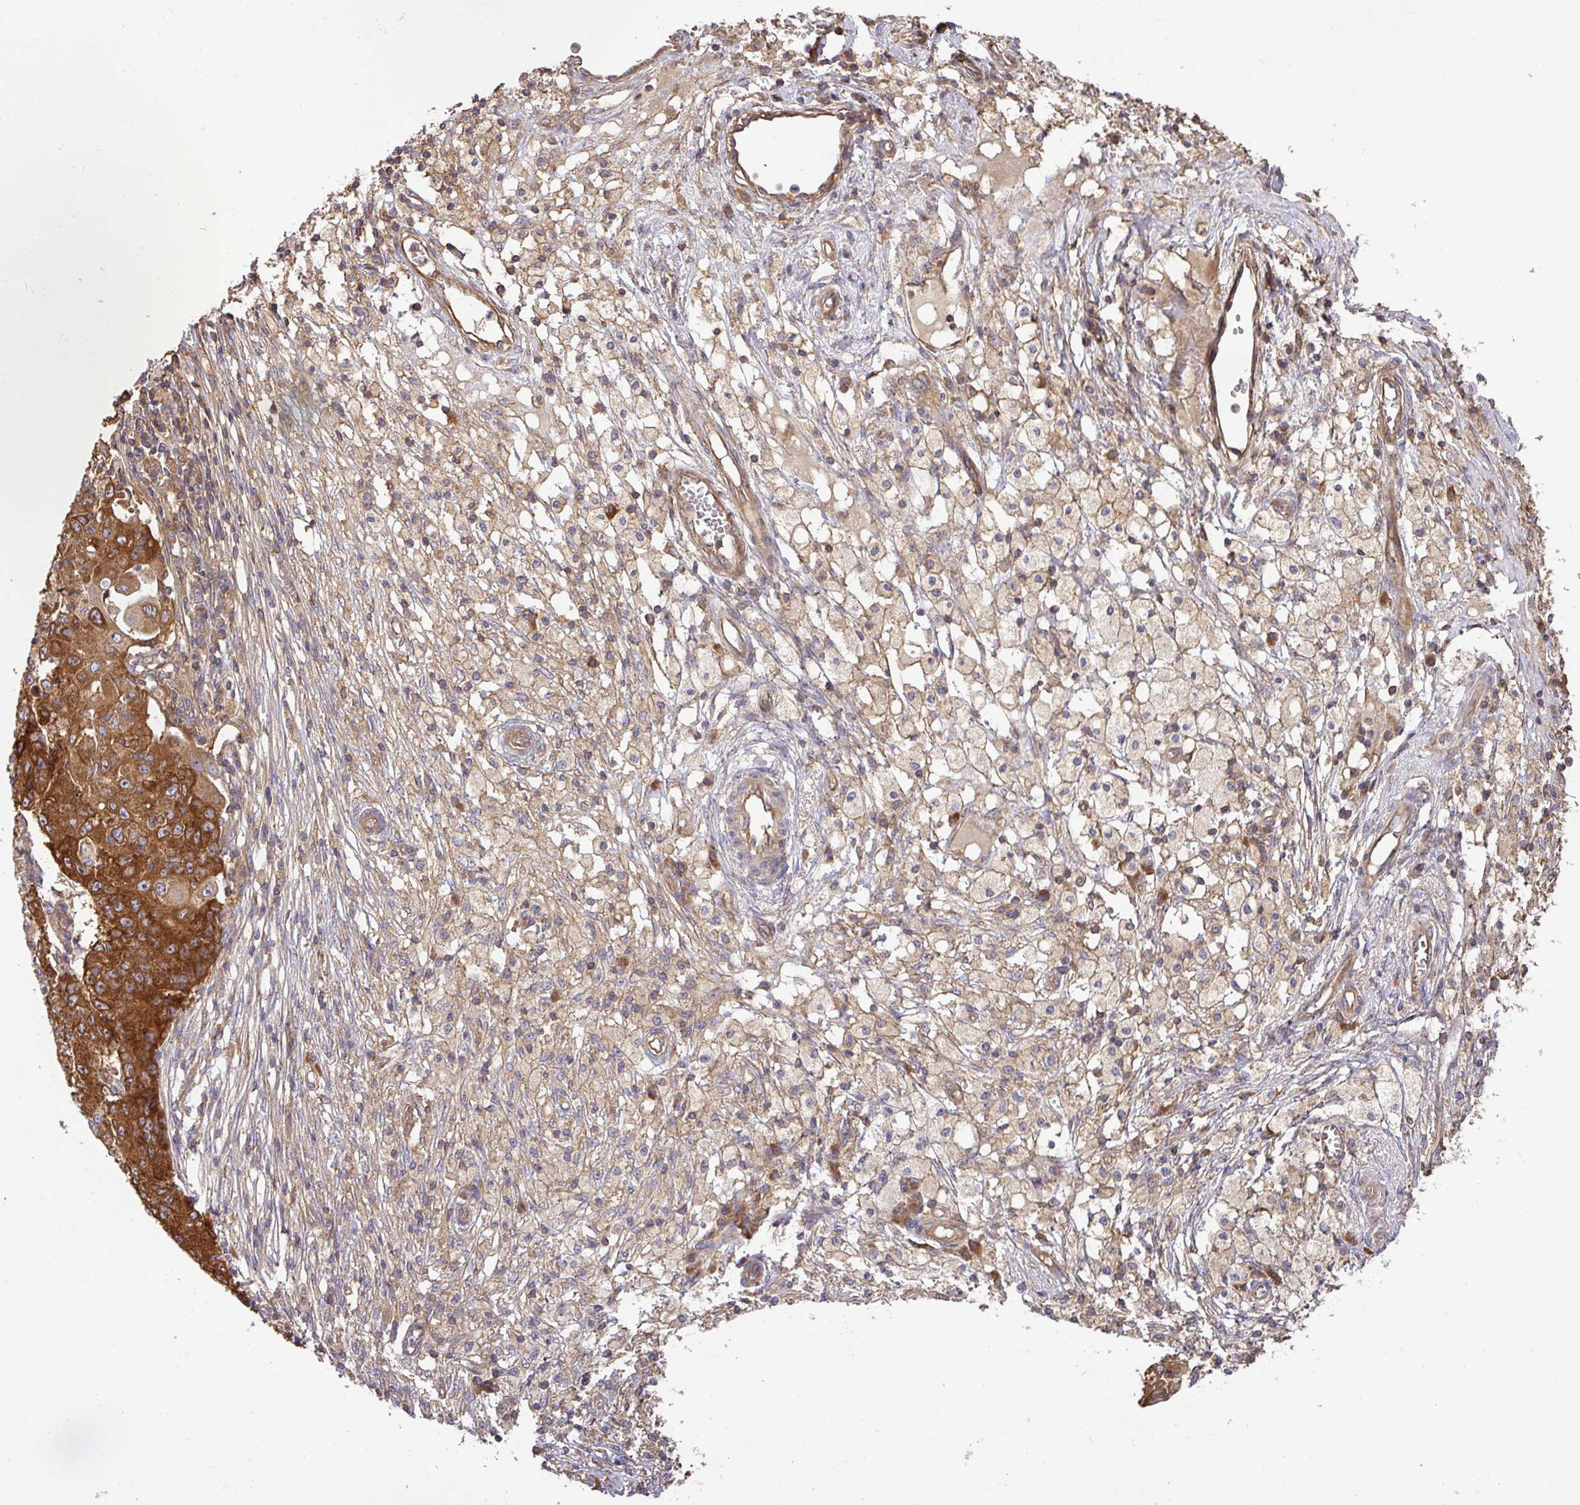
{"staining": {"intensity": "moderate", "quantity": ">75%", "location": "cytoplasmic/membranous"}, "tissue": "ovarian cancer", "cell_type": "Tumor cells", "image_type": "cancer", "snomed": [{"axis": "morphology", "description": "Carcinoma, endometroid"}, {"axis": "topography", "description": "Ovary"}], "caption": "Immunohistochemistry (IHC) of ovarian cancer (endometroid carcinoma) shows medium levels of moderate cytoplasmic/membranous expression in about >75% of tumor cells.", "gene": "GSPT1", "patient": {"sex": "female", "age": 42}}